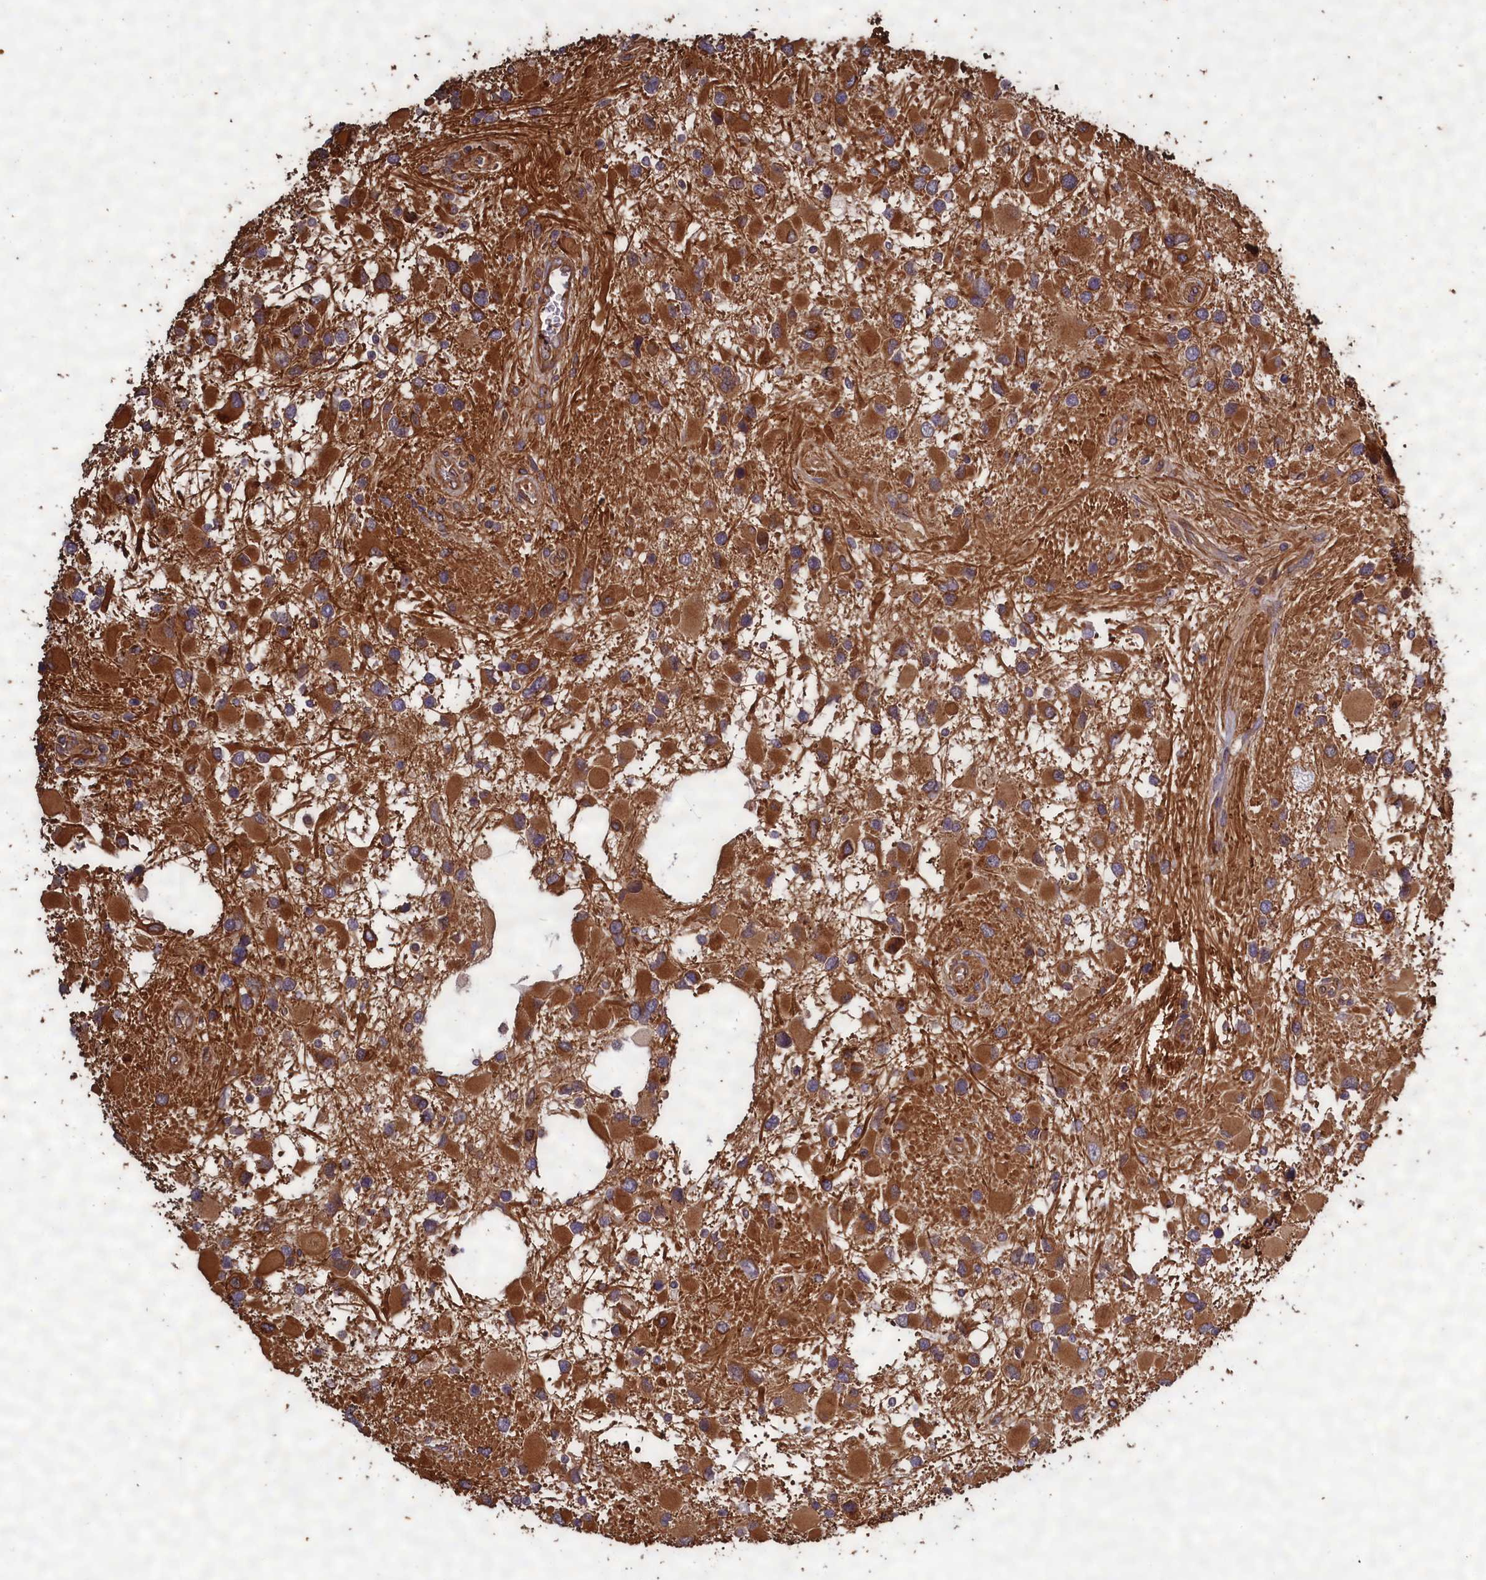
{"staining": {"intensity": "strong", "quantity": ">75%", "location": "cytoplasmic/membranous"}, "tissue": "glioma", "cell_type": "Tumor cells", "image_type": "cancer", "snomed": [{"axis": "morphology", "description": "Glioma, malignant, High grade"}, {"axis": "topography", "description": "Brain"}], "caption": "Immunohistochemistry (IHC) micrograph of neoplastic tissue: glioma stained using immunohistochemistry (IHC) displays high levels of strong protein expression localized specifically in the cytoplasmic/membranous of tumor cells, appearing as a cytoplasmic/membranous brown color.", "gene": "CCDC124", "patient": {"sex": "male", "age": 53}}